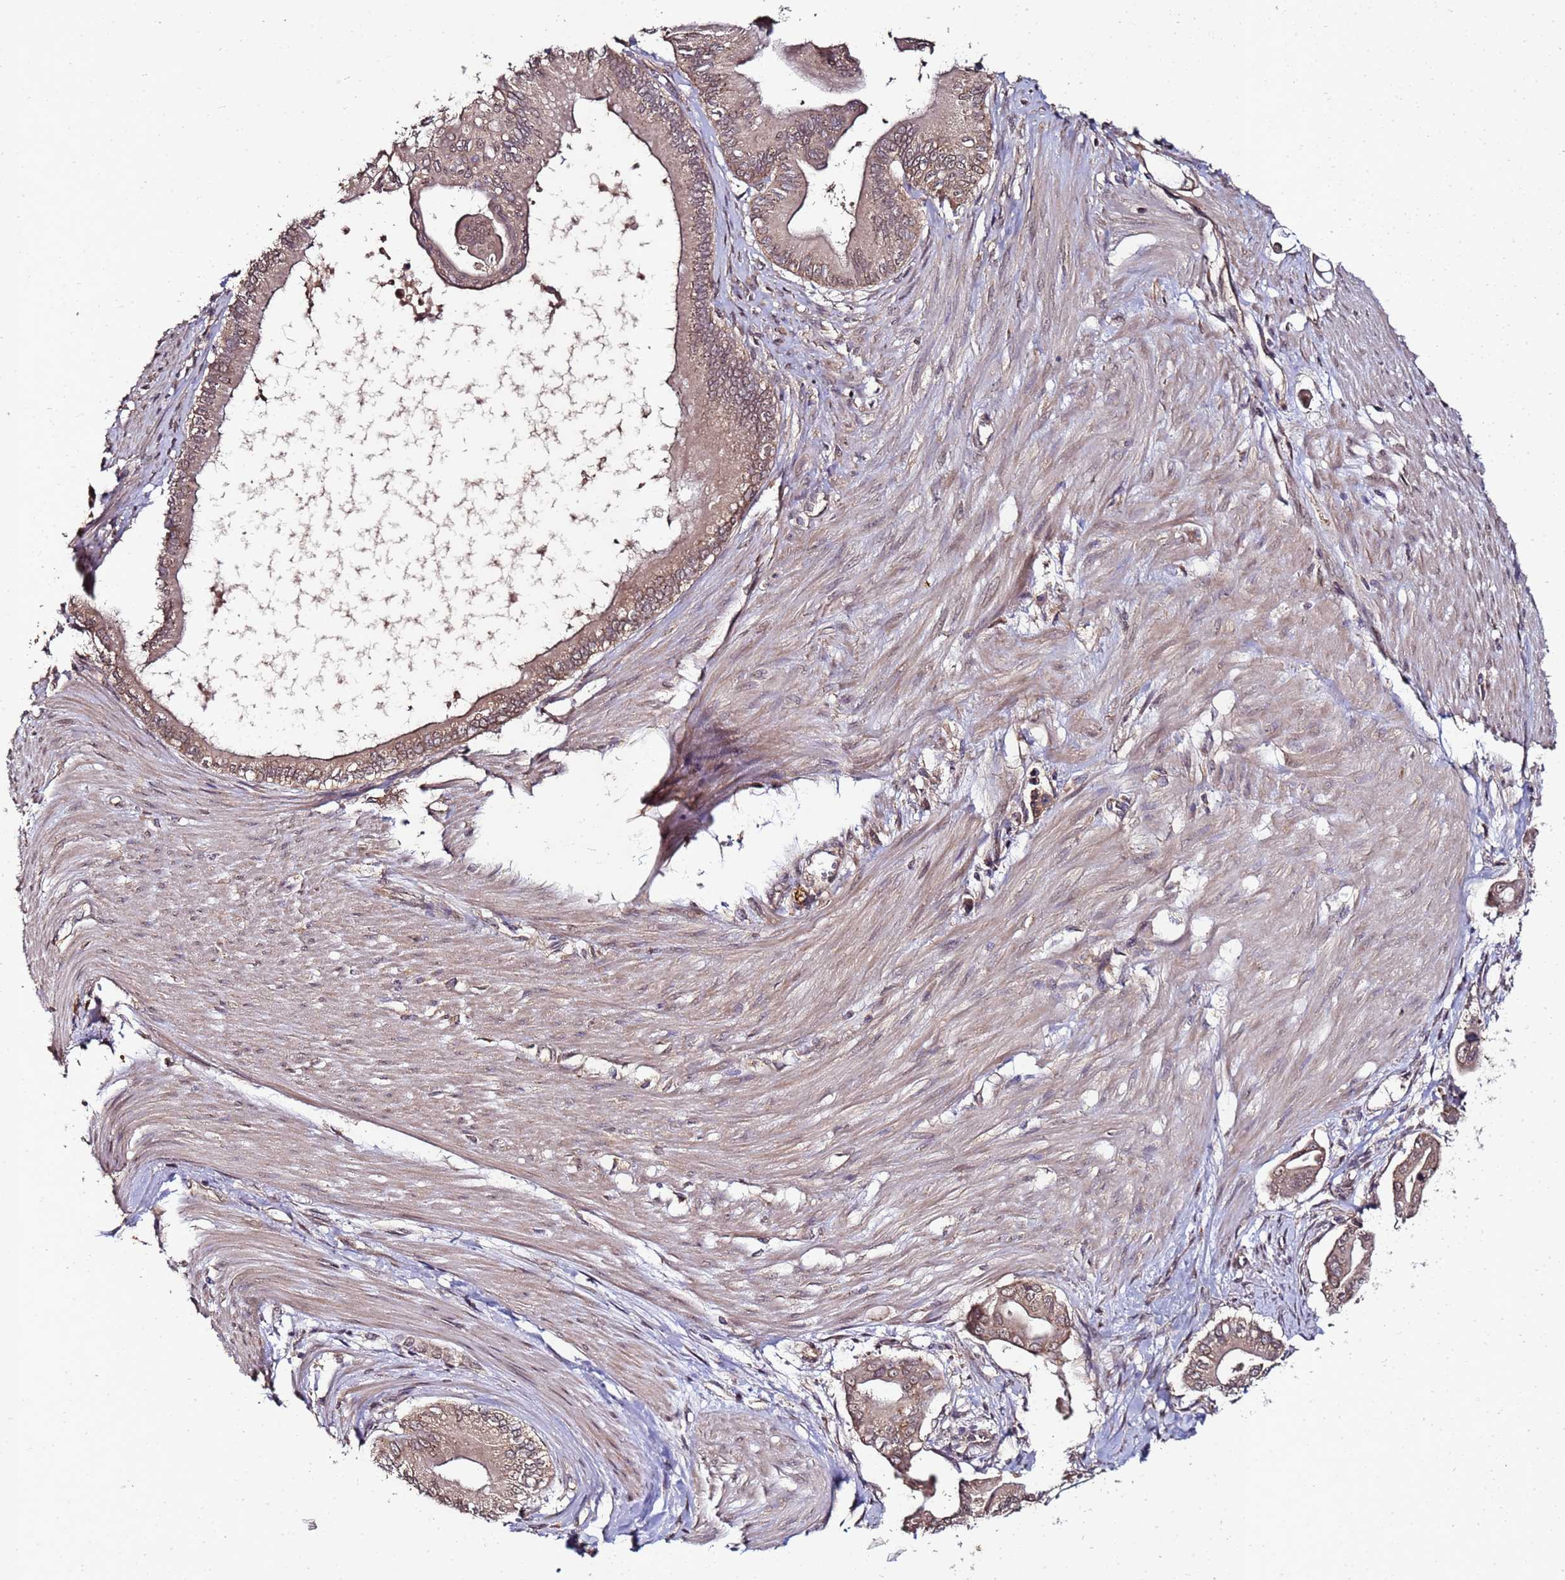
{"staining": {"intensity": "weak", "quantity": ">75%", "location": "cytoplasmic/membranous,nuclear"}, "tissue": "pancreatic cancer", "cell_type": "Tumor cells", "image_type": "cancer", "snomed": [{"axis": "morphology", "description": "Adenocarcinoma, NOS"}, {"axis": "topography", "description": "Pancreas"}], "caption": "Immunohistochemical staining of pancreatic cancer displays low levels of weak cytoplasmic/membranous and nuclear staining in about >75% of tumor cells.", "gene": "ANKRD17", "patient": {"sex": "male", "age": 71}}